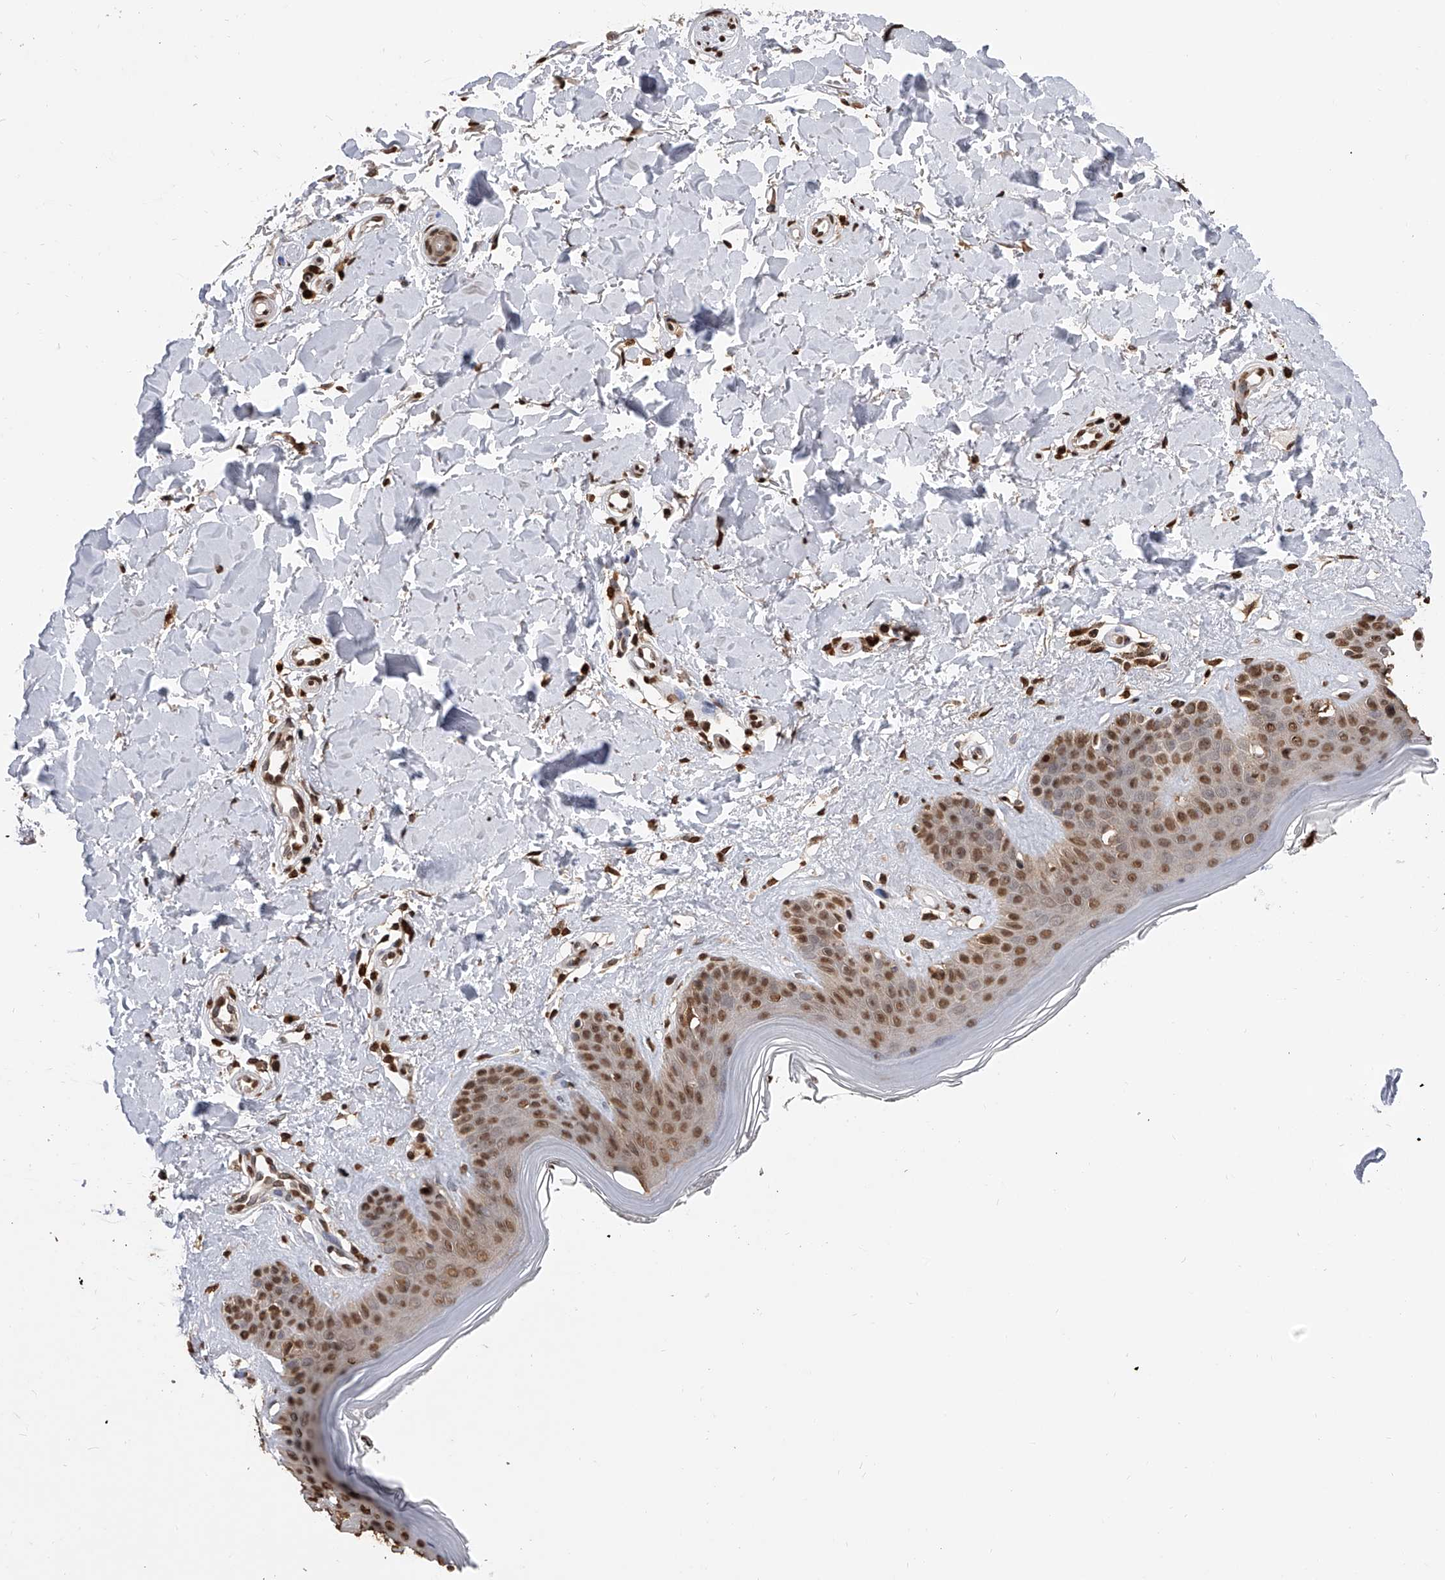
{"staining": {"intensity": "moderate", "quantity": ">75%", "location": "cytoplasmic/membranous,nuclear"}, "tissue": "skin", "cell_type": "Fibroblasts", "image_type": "normal", "snomed": [{"axis": "morphology", "description": "Normal tissue, NOS"}, {"axis": "topography", "description": "Skin"}], "caption": "Skin stained for a protein shows moderate cytoplasmic/membranous,nuclear positivity in fibroblasts. (DAB = brown stain, brightfield microscopy at high magnification).", "gene": "CFAP410", "patient": {"sex": "female", "age": 64}}